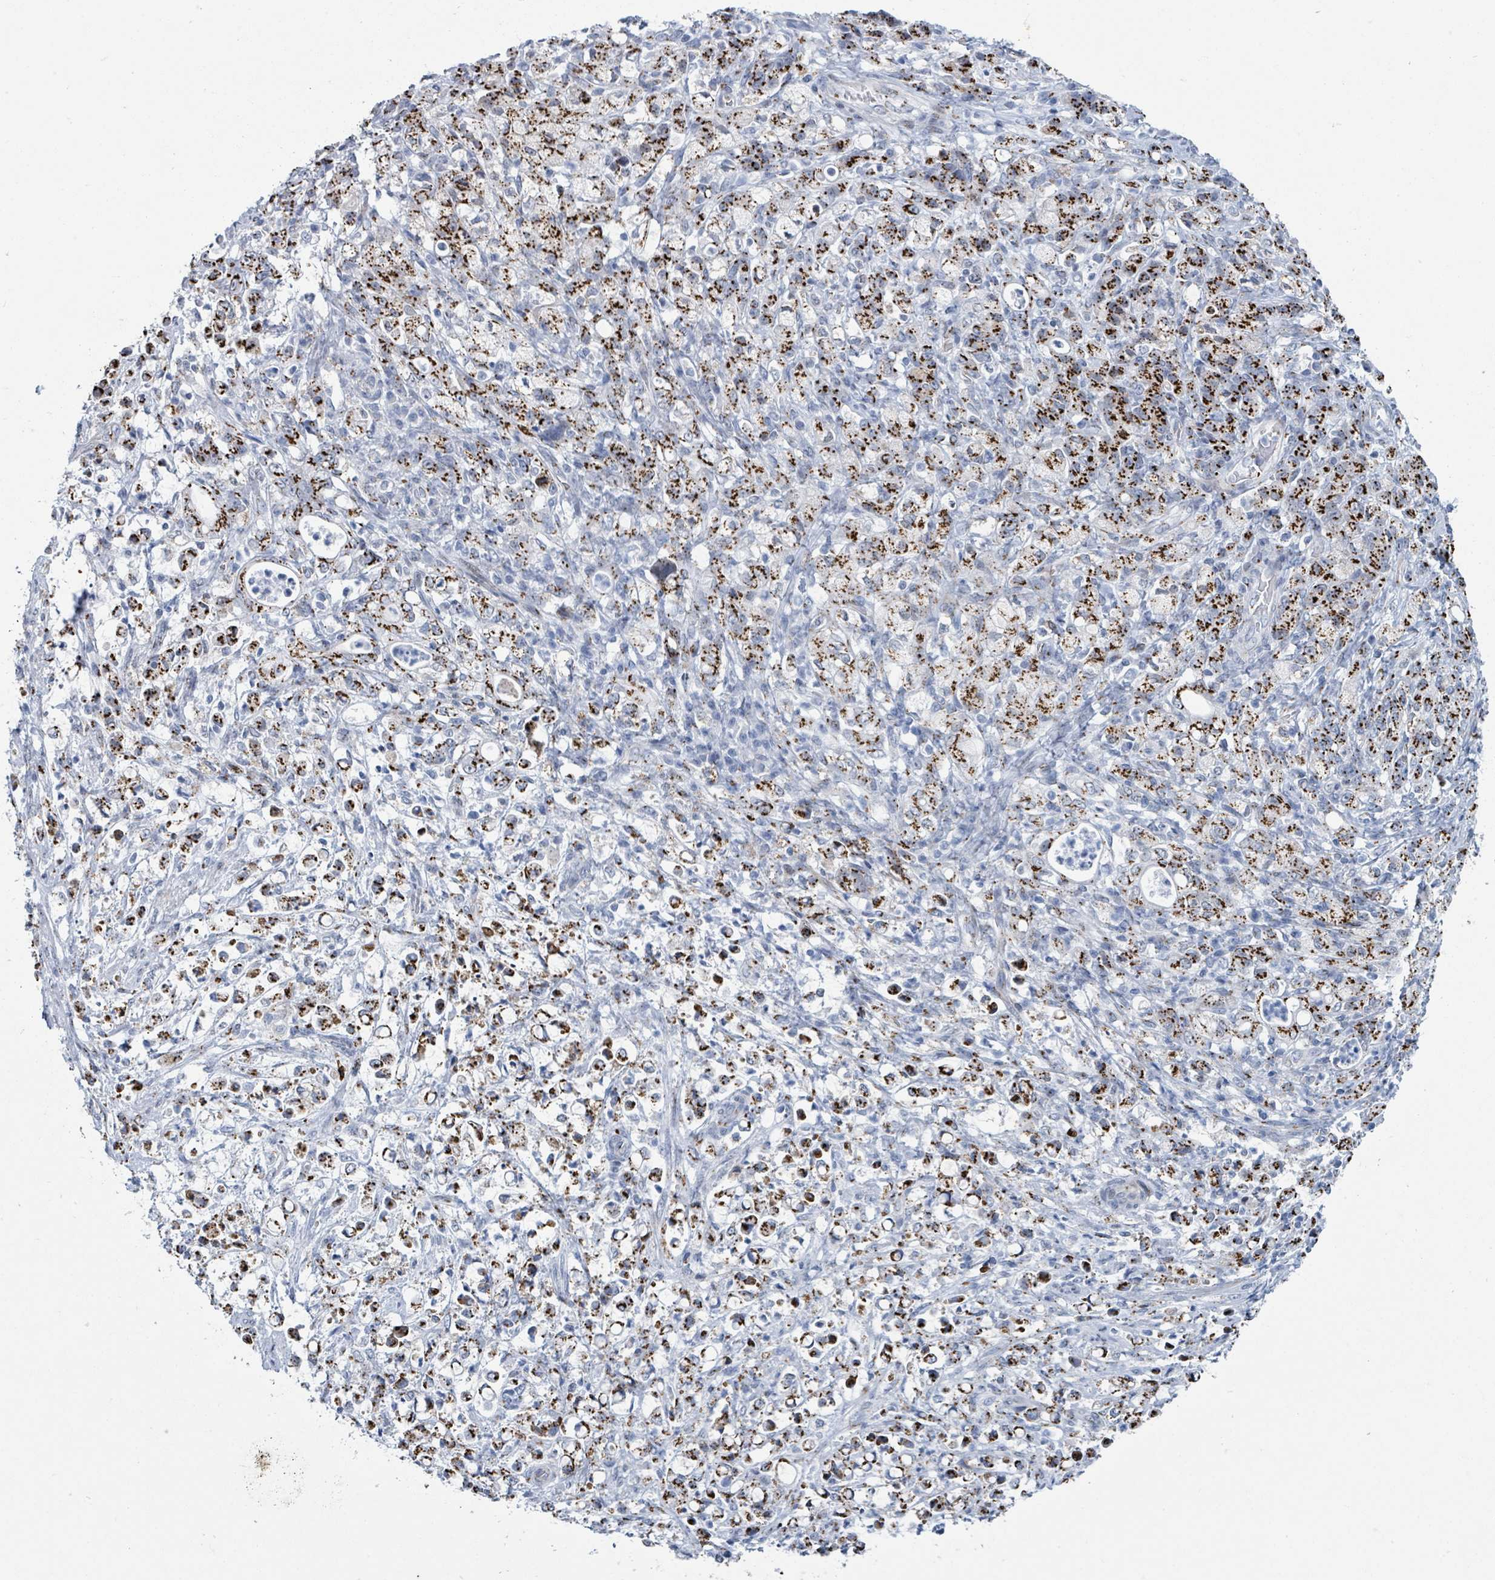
{"staining": {"intensity": "strong", "quantity": "25%-75%", "location": "cytoplasmic/membranous"}, "tissue": "stomach cancer", "cell_type": "Tumor cells", "image_type": "cancer", "snomed": [{"axis": "morphology", "description": "Adenocarcinoma, NOS"}, {"axis": "topography", "description": "Stomach"}], "caption": "Brown immunohistochemical staining in stomach cancer (adenocarcinoma) shows strong cytoplasmic/membranous positivity in about 25%-75% of tumor cells. Nuclei are stained in blue.", "gene": "DCAF5", "patient": {"sex": "female", "age": 60}}